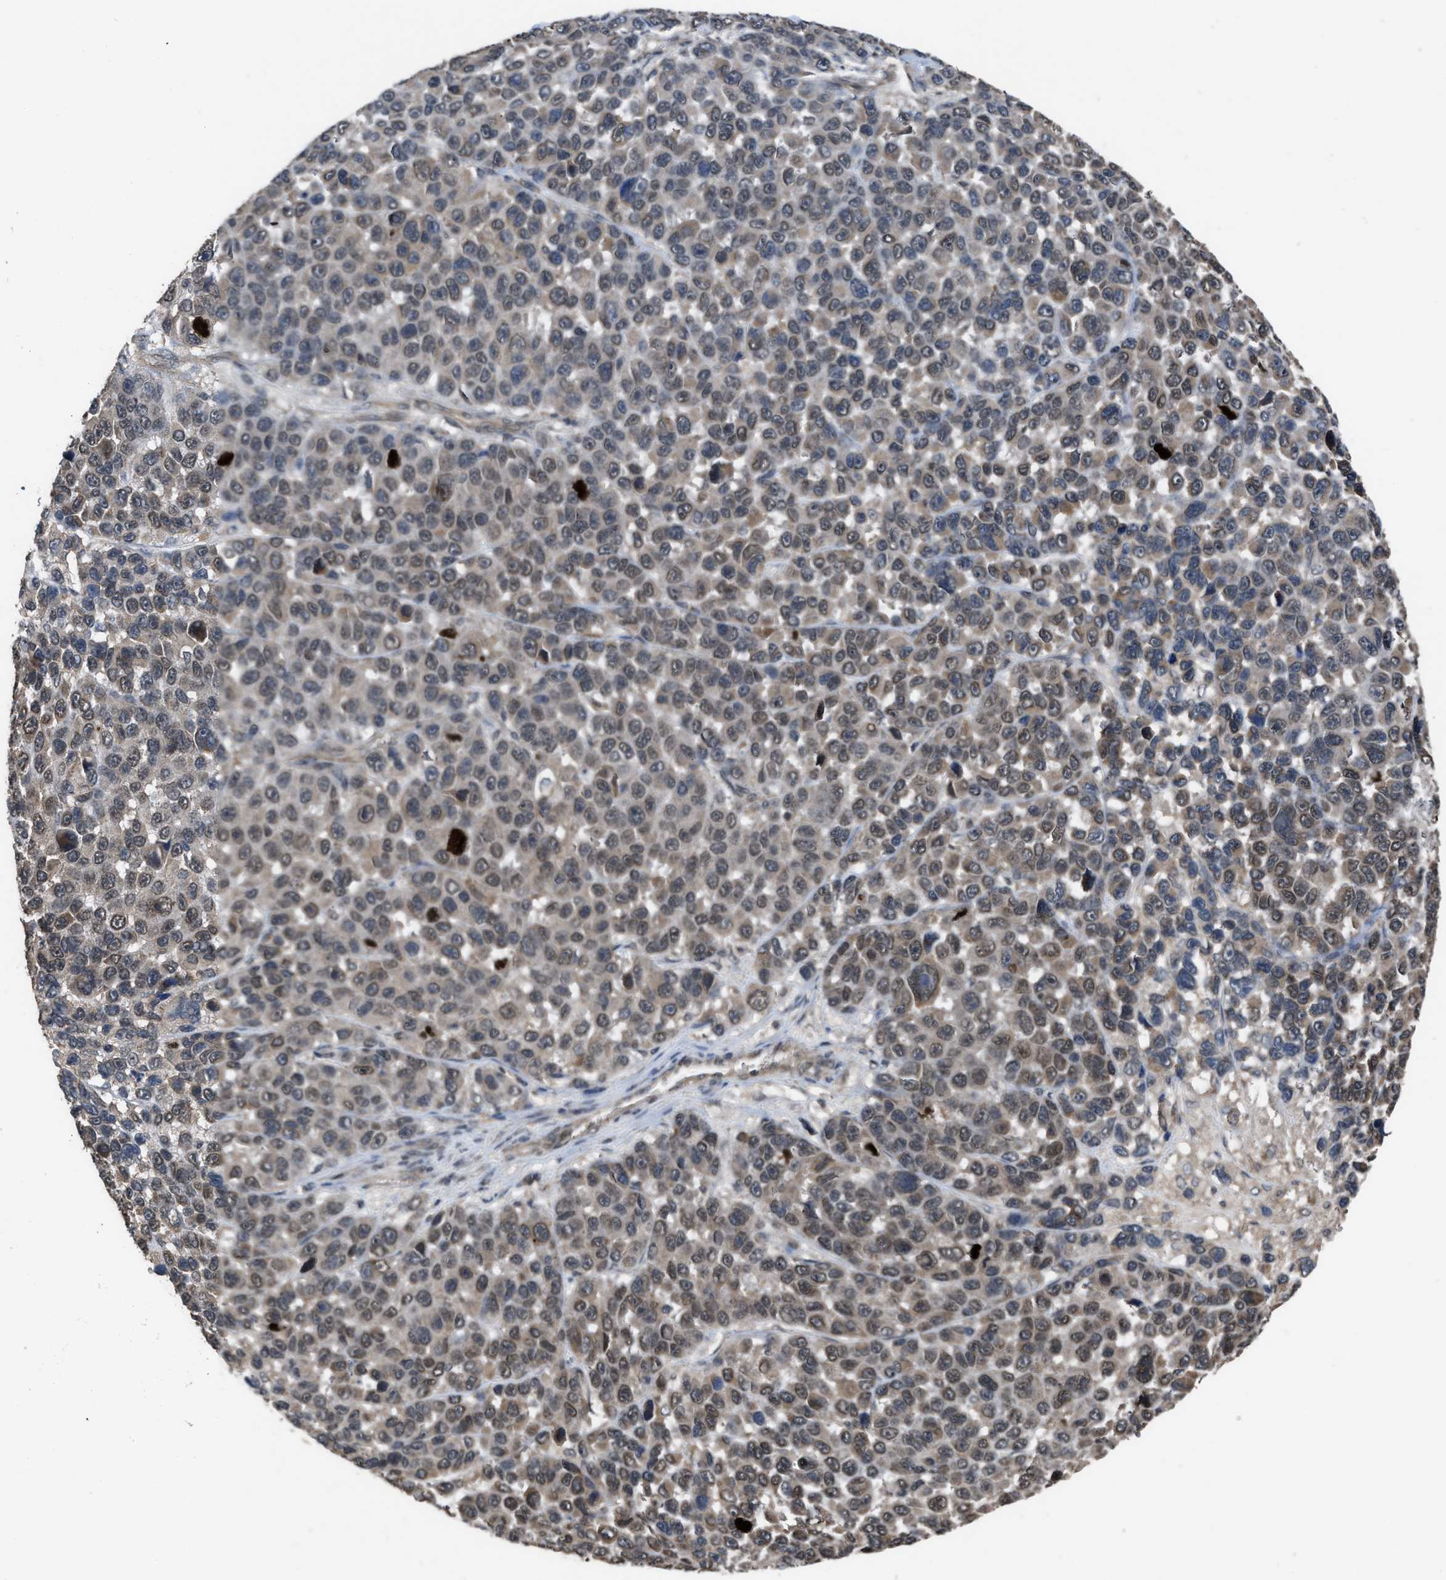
{"staining": {"intensity": "weak", "quantity": ">75%", "location": "nuclear"}, "tissue": "melanoma", "cell_type": "Tumor cells", "image_type": "cancer", "snomed": [{"axis": "morphology", "description": "Malignant melanoma, NOS"}, {"axis": "topography", "description": "Skin"}], "caption": "Tumor cells display low levels of weak nuclear expression in about >75% of cells in malignant melanoma. (brown staining indicates protein expression, while blue staining denotes nuclei).", "gene": "UTRN", "patient": {"sex": "male", "age": 53}}